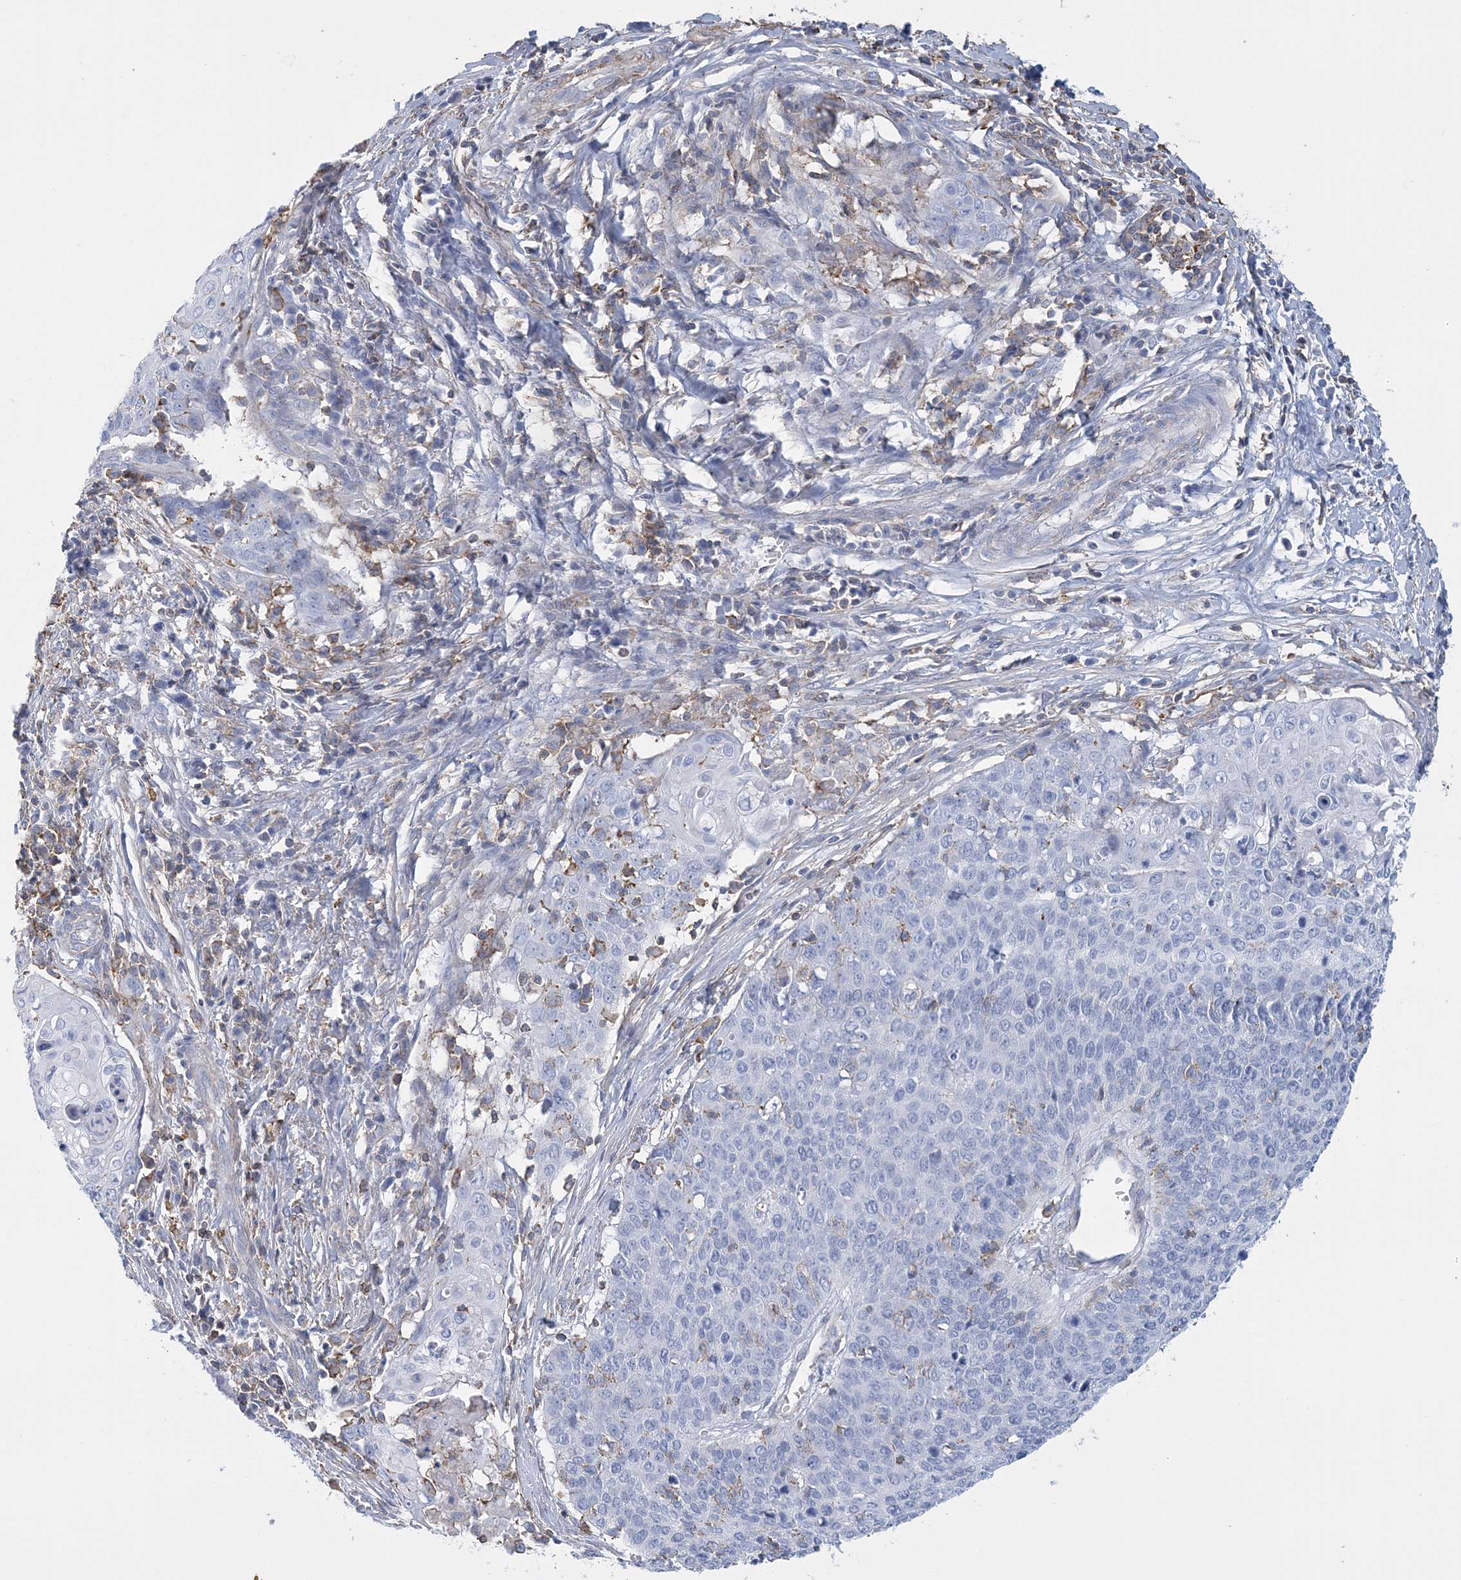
{"staining": {"intensity": "negative", "quantity": "none", "location": "none"}, "tissue": "cervical cancer", "cell_type": "Tumor cells", "image_type": "cancer", "snomed": [{"axis": "morphology", "description": "Squamous cell carcinoma, NOS"}, {"axis": "topography", "description": "Cervix"}], "caption": "Tumor cells are negative for brown protein staining in squamous cell carcinoma (cervical).", "gene": "C11orf21", "patient": {"sex": "female", "age": 39}}